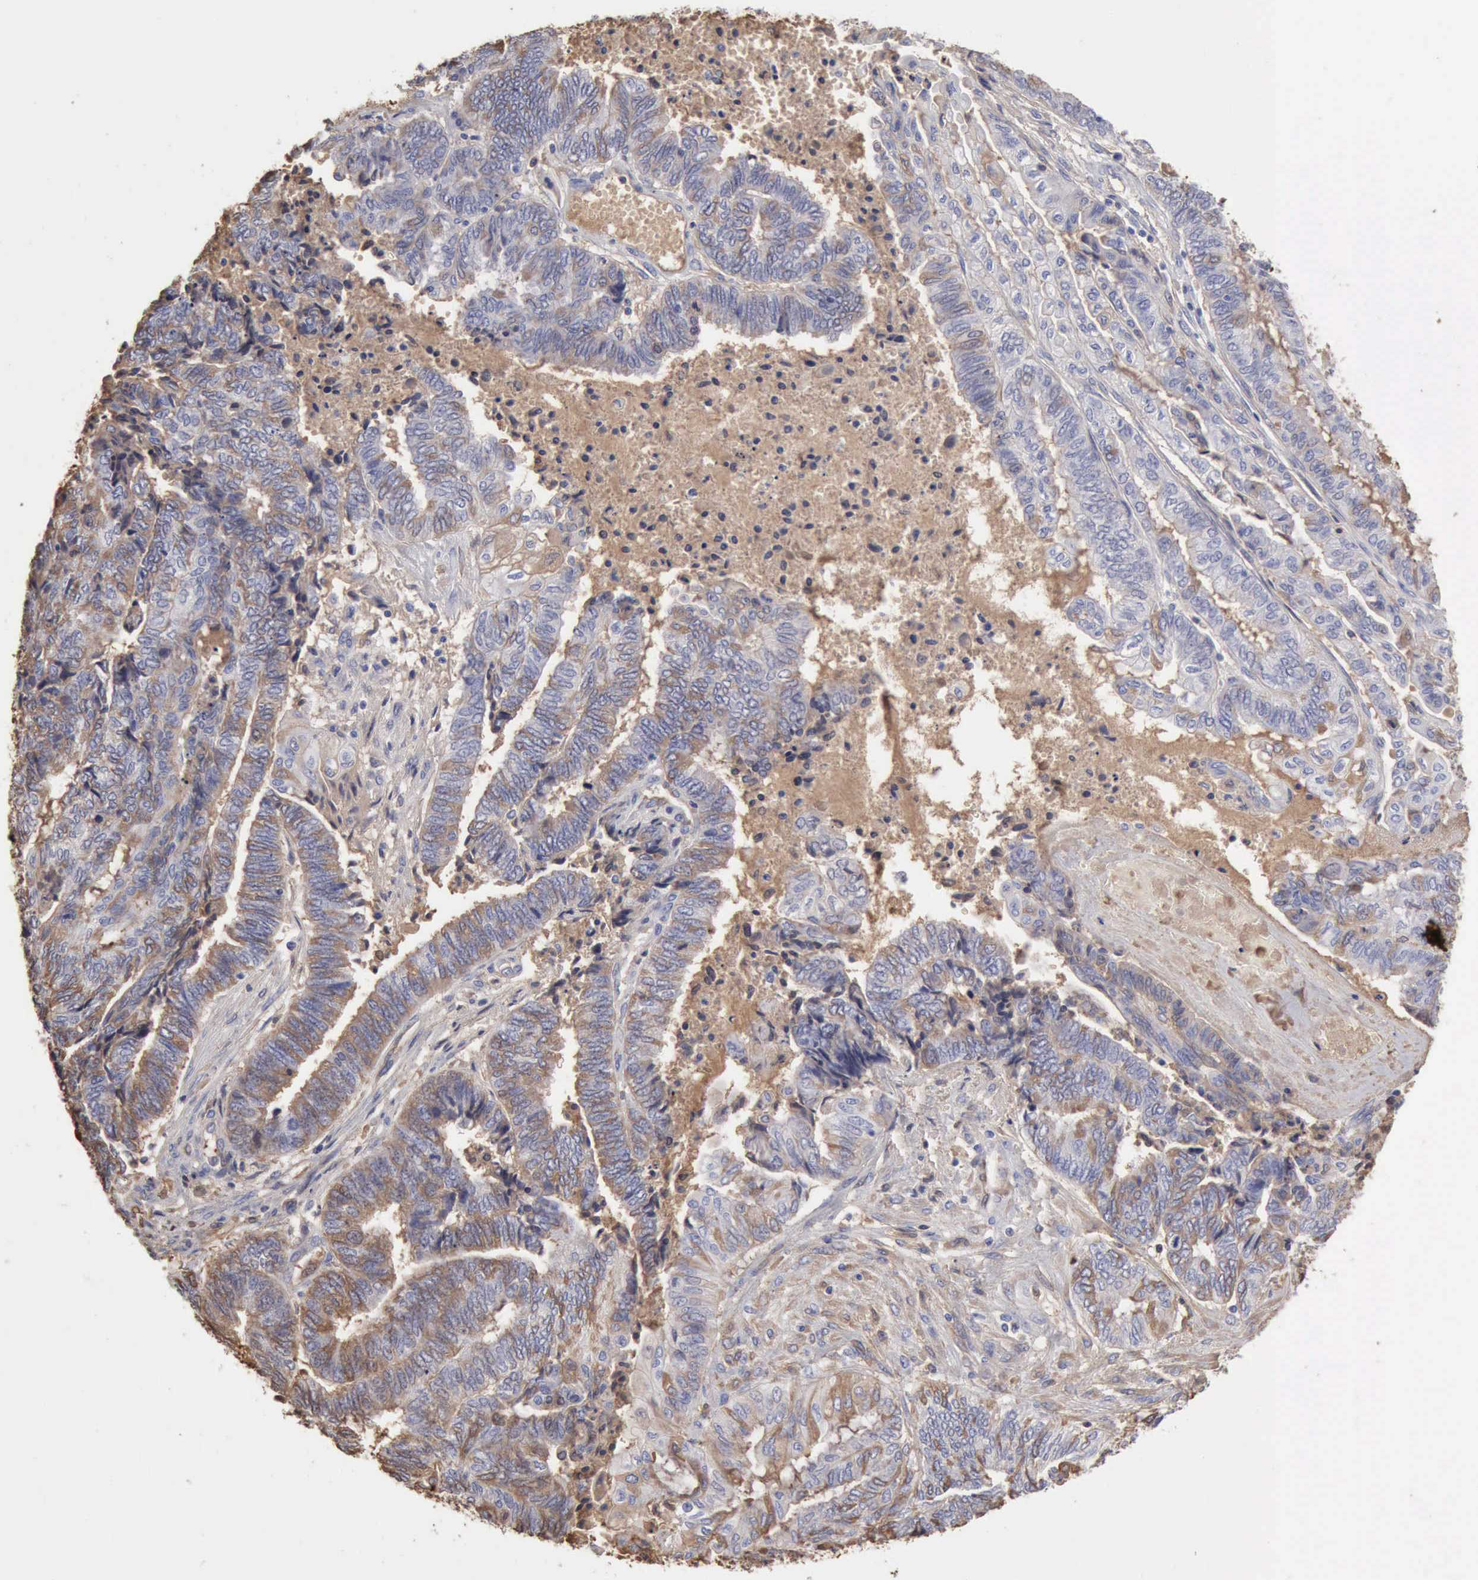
{"staining": {"intensity": "weak", "quantity": "<25%", "location": "cytoplasmic/membranous,nuclear"}, "tissue": "endometrial cancer", "cell_type": "Tumor cells", "image_type": "cancer", "snomed": [{"axis": "morphology", "description": "Adenocarcinoma, NOS"}, {"axis": "topography", "description": "Uterus"}, {"axis": "topography", "description": "Endometrium"}], "caption": "Immunohistochemistry (IHC) of endometrial cancer (adenocarcinoma) displays no staining in tumor cells.", "gene": "SERPINA1", "patient": {"sex": "female", "age": 70}}